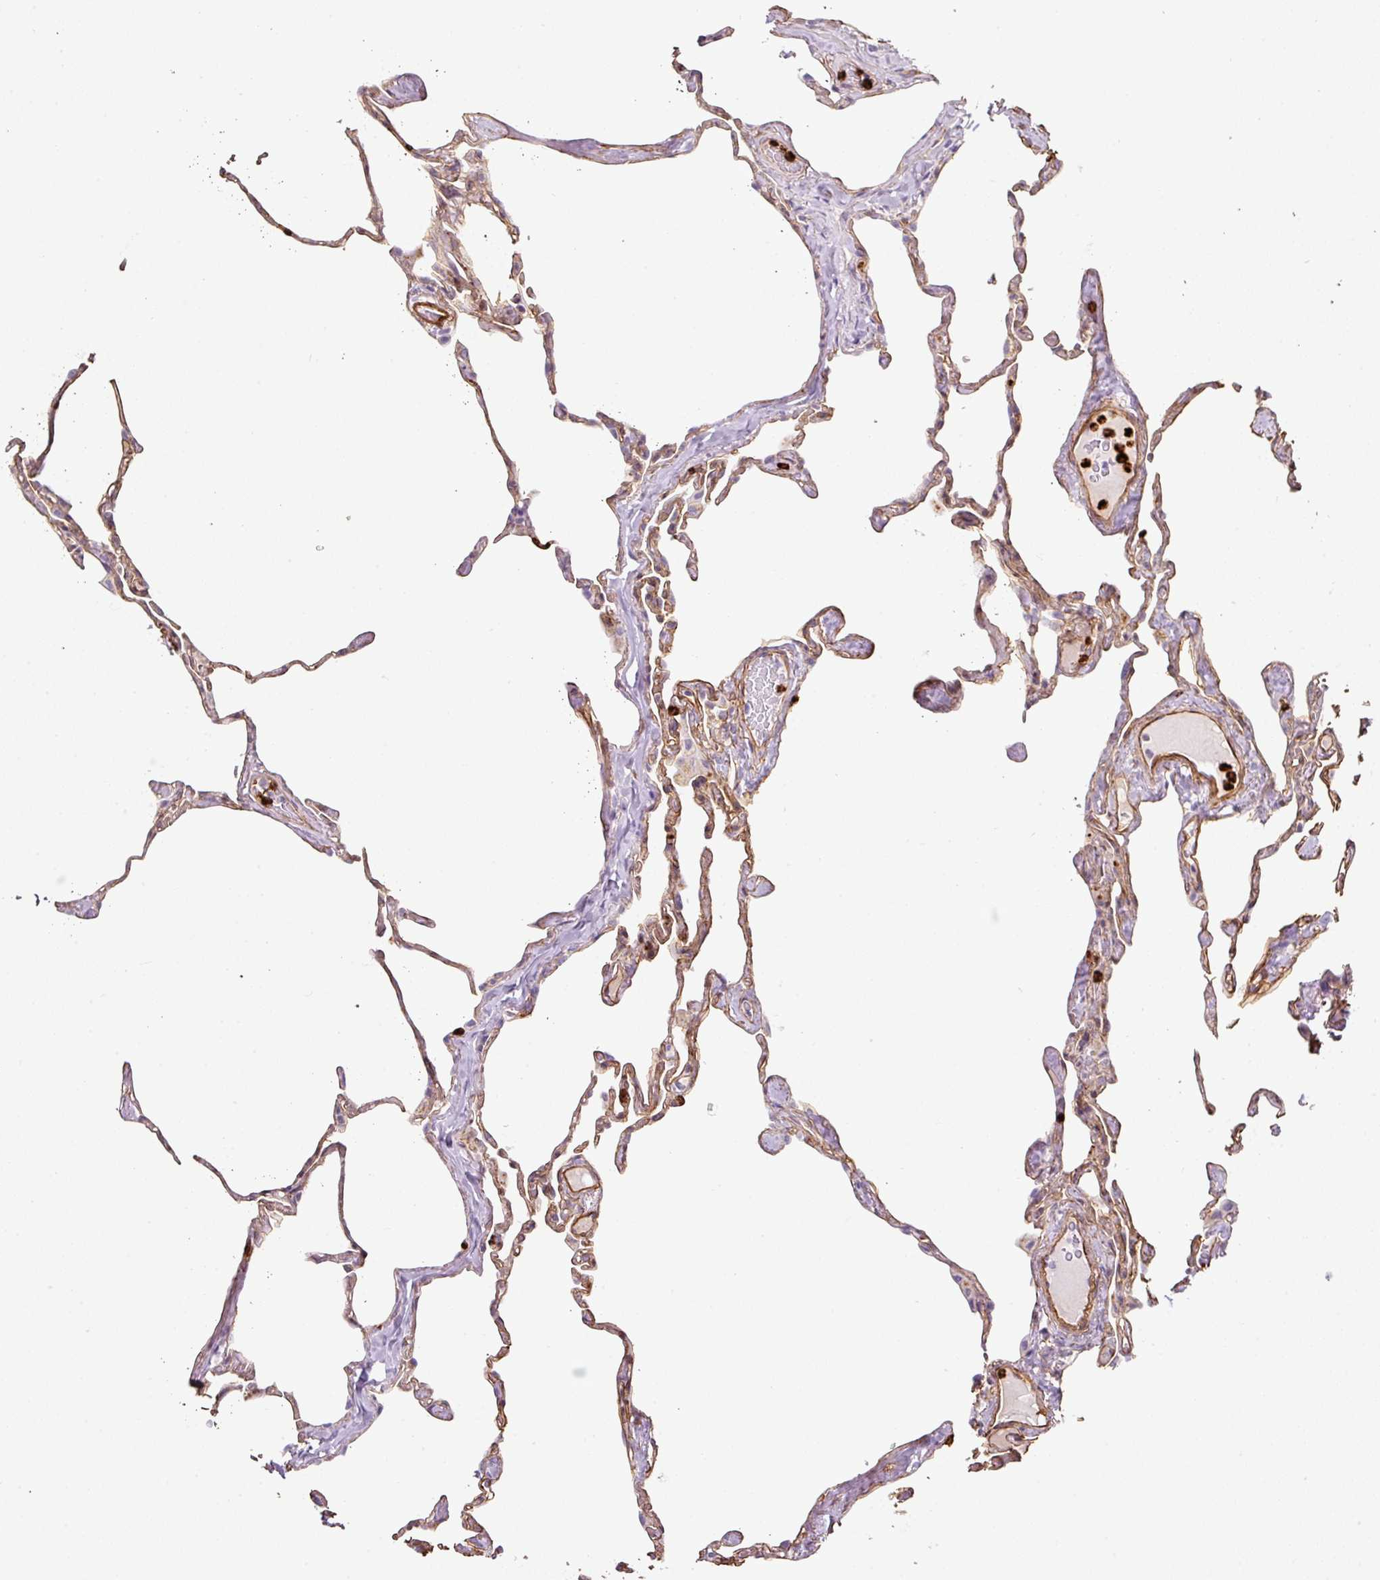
{"staining": {"intensity": "moderate", "quantity": "25%-75%", "location": "cytoplasmic/membranous"}, "tissue": "lung", "cell_type": "Alveolar cells", "image_type": "normal", "snomed": [{"axis": "morphology", "description": "Normal tissue, NOS"}, {"axis": "topography", "description": "Lung"}], "caption": "Immunohistochemical staining of unremarkable human lung exhibits 25%-75% levels of moderate cytoplasmic/membranous protein expression in approximately 25%-75% of alveolar cells. (IHC, brightfield microscopy, high magnification).", "gene": "LOXL4", "patient": {"sex": "male", "age": 65}}